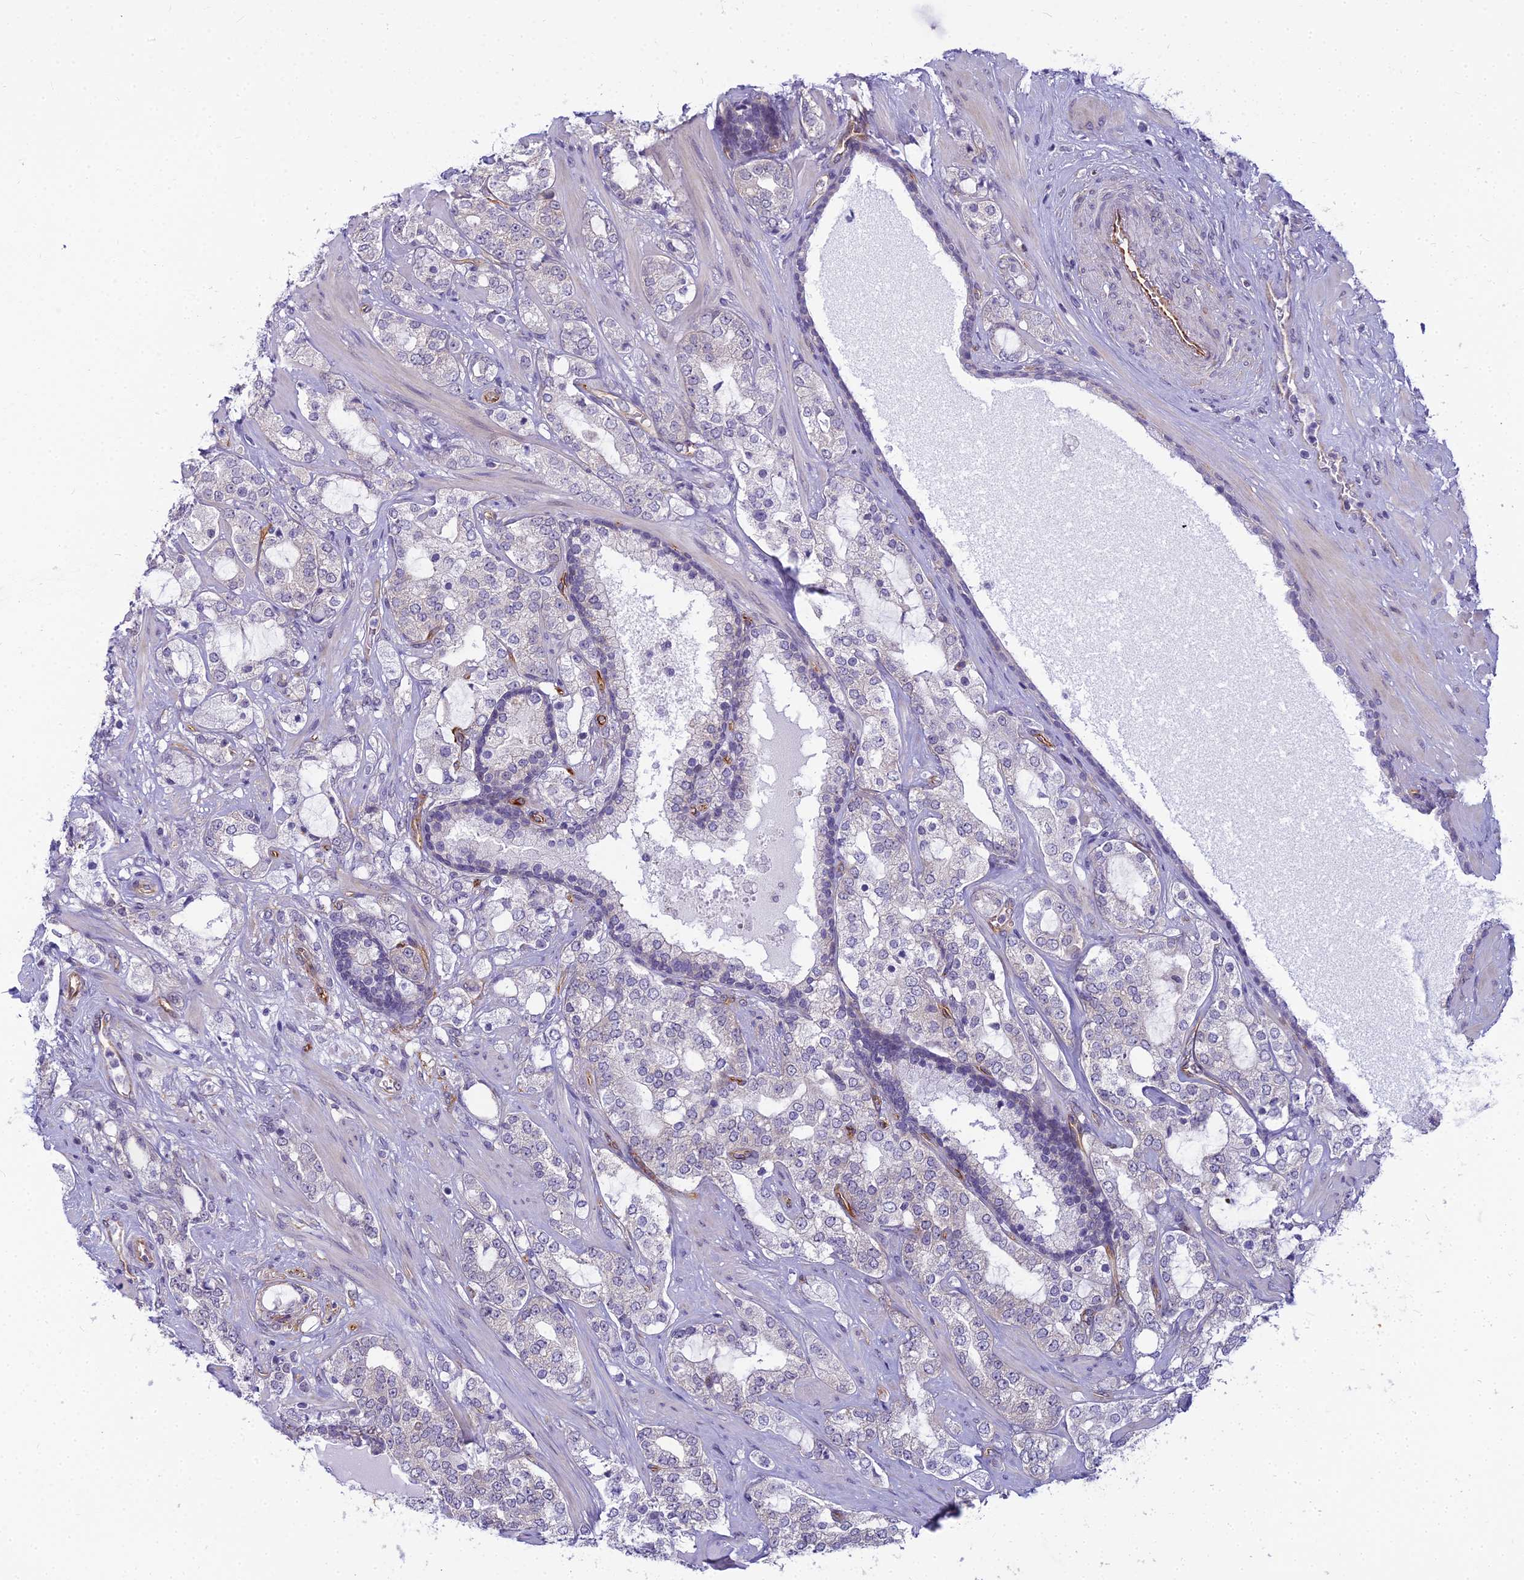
{"staining": {"intensity": "negative", "quantity": "none", "location": "none"}, "tissue": "prostate cancer", "cell_type": "Tumor cells", "image_type": "cancer", "snomed": [{"axis": "morphology", "description": "Adenocarcinoma, High grade"}, {"axis": "topography", "description": "Prostate"}], "caption": "This is a image of IHC staining of prostate adenocarcinoma (high-grade), which shows no expression in tumor cells.", "gene": "RGL3", "patient": {"sex": "male", "age": 64}}